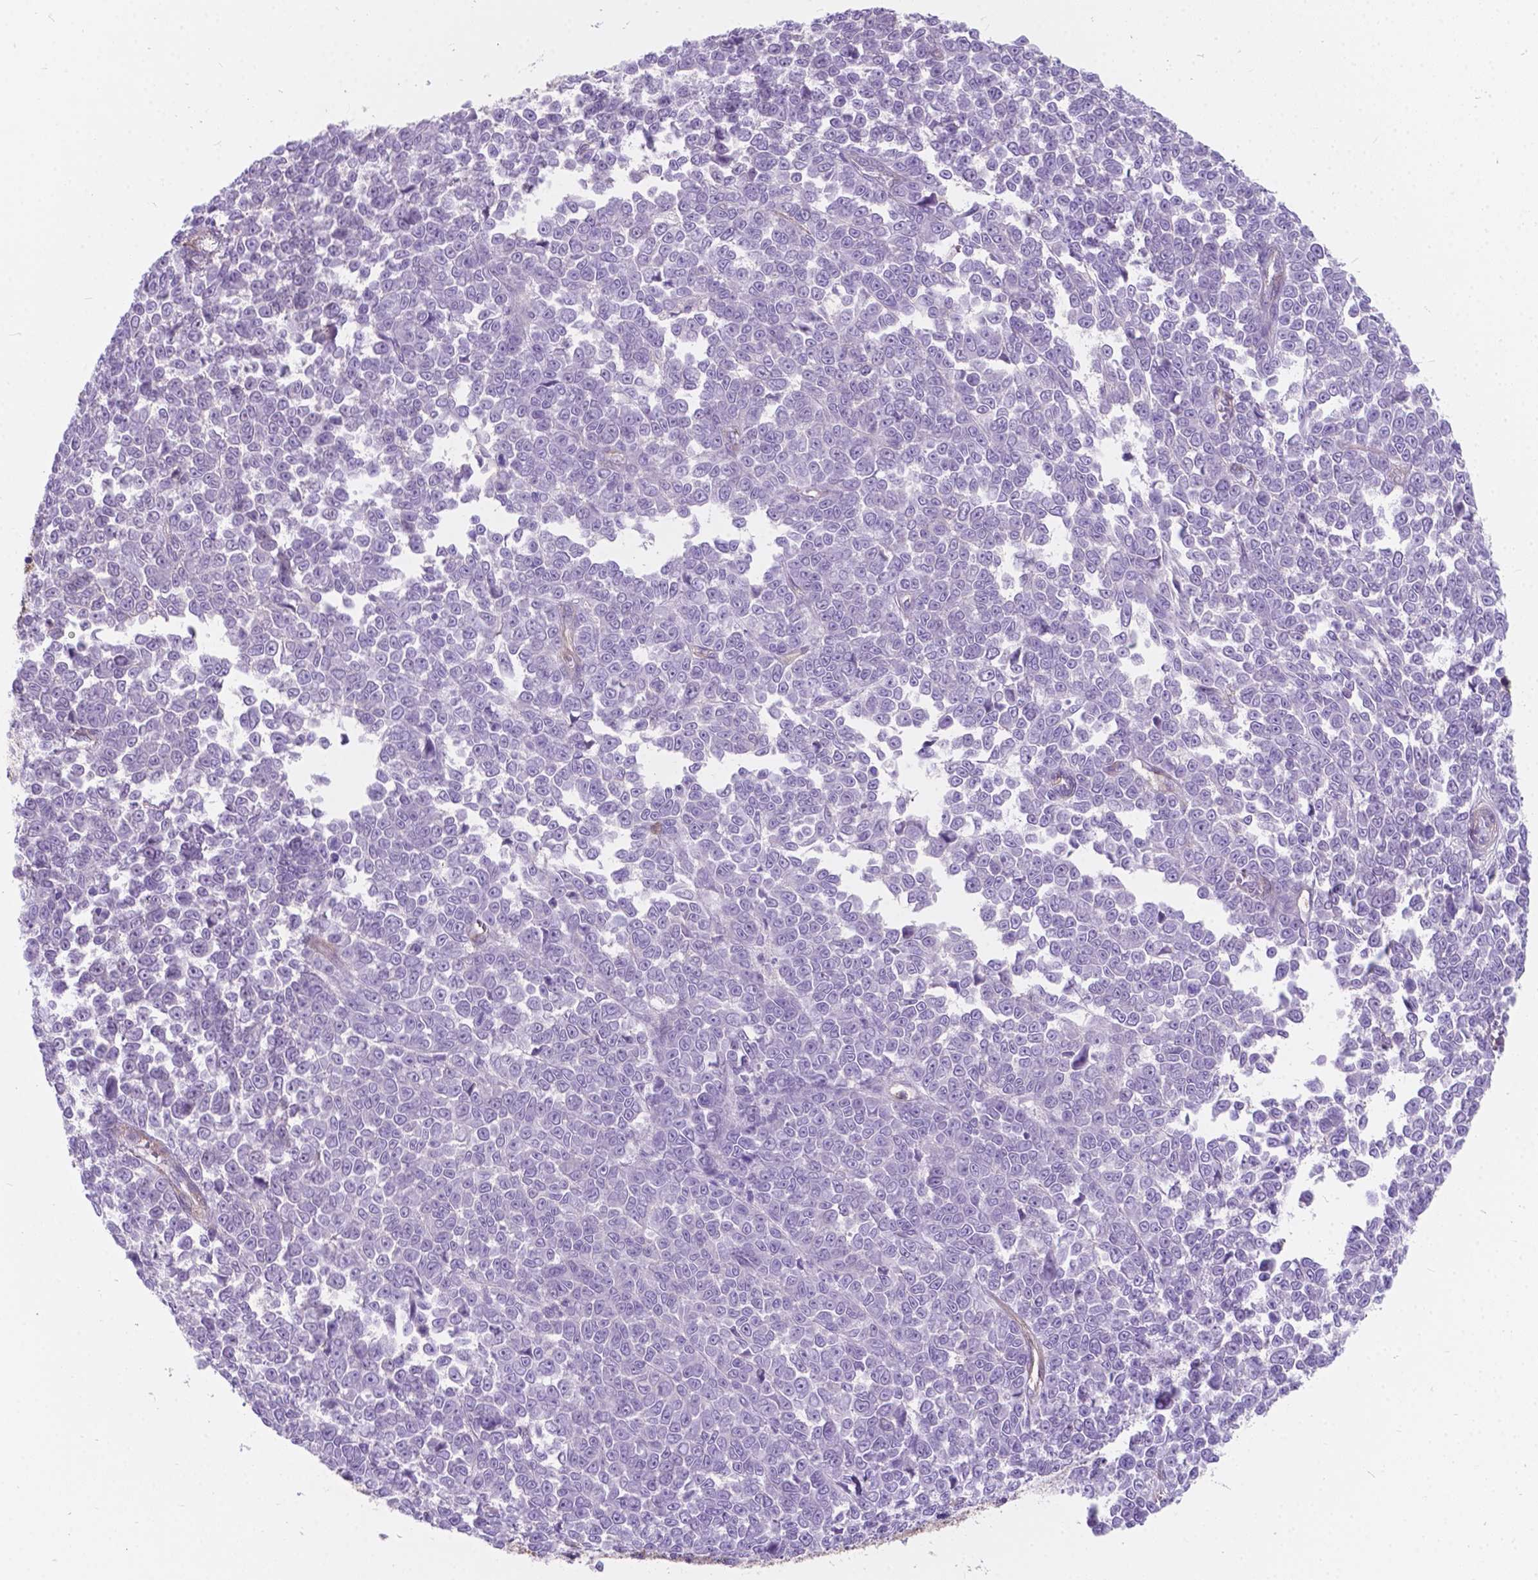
{"staining": {"intensity": "negative", "quantity": "none", "location": "none"}, "tissue": "melanoma", "cell_type": "Tumor cells", "image_type": "cancer", "snomed": [{"axis": "morphology", "description": "Malignant melanoma, NOS"}, {"axis": "topography", "description": "Skin"}], "caption": "Immunohistochemical staining of malignant melanoma reveals no significant expression in tumor cells. Nuclei are stained in blue.", "gene": "KIAA0040", "patient": {"sex": "female", "age": 95}}